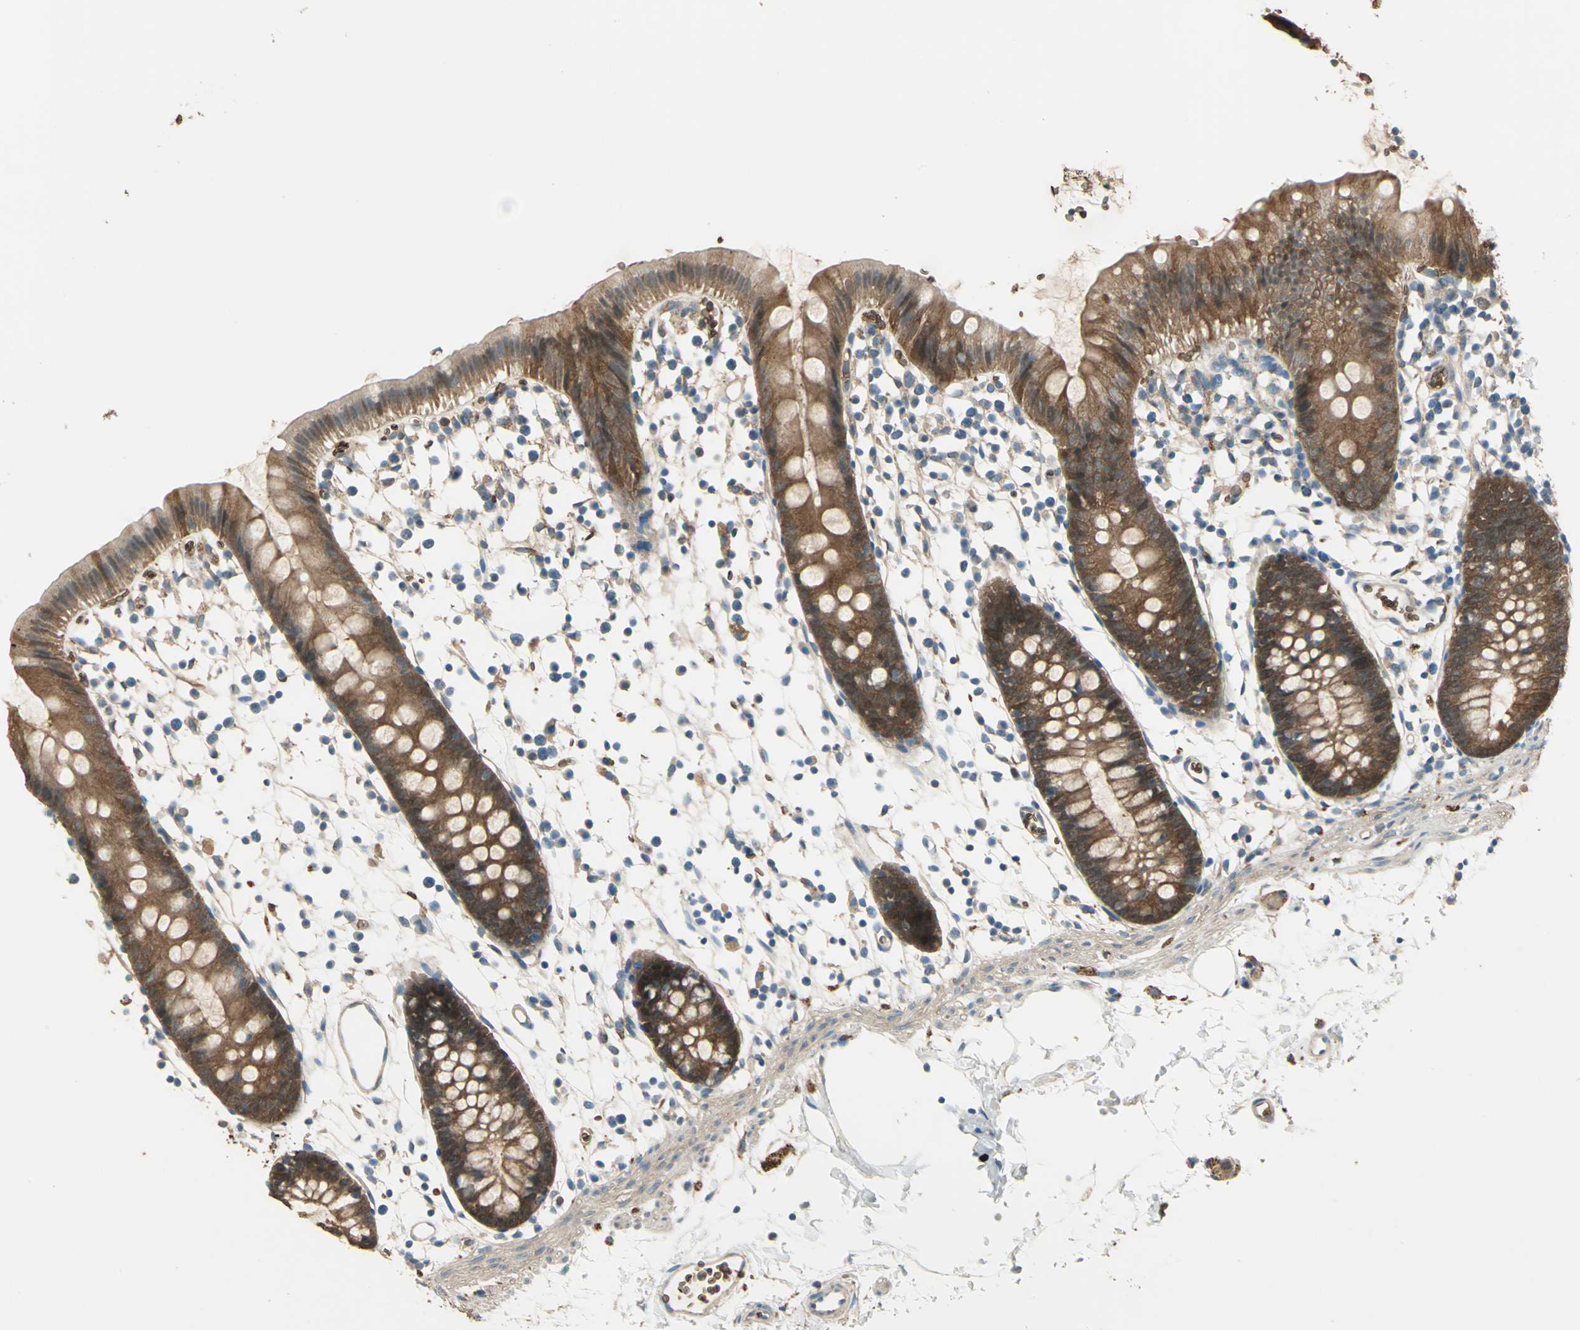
{"staining": {"intensity": "weak", "quantity": "25%-75%", "location": "cytoplasmic/membranous"}, "tissue": "colon", "cell_type": "Endothelial cells", "image_type": "normal", "snomed": [{"axis": "morphology", "description": "Normal tissue, NOS"}, {"axis": "topography", "description": "Colon"}], "caption": "Protein staining of unremarkable colon displays weak cytoplasmic/membranous staining in approximately 25%-75% of endothelial cells. The protein of interest is shown in brown color, while the nuclei are stained blue.", "gene": "DDAH1", "patient": {"sex": "male", "age": 14}}